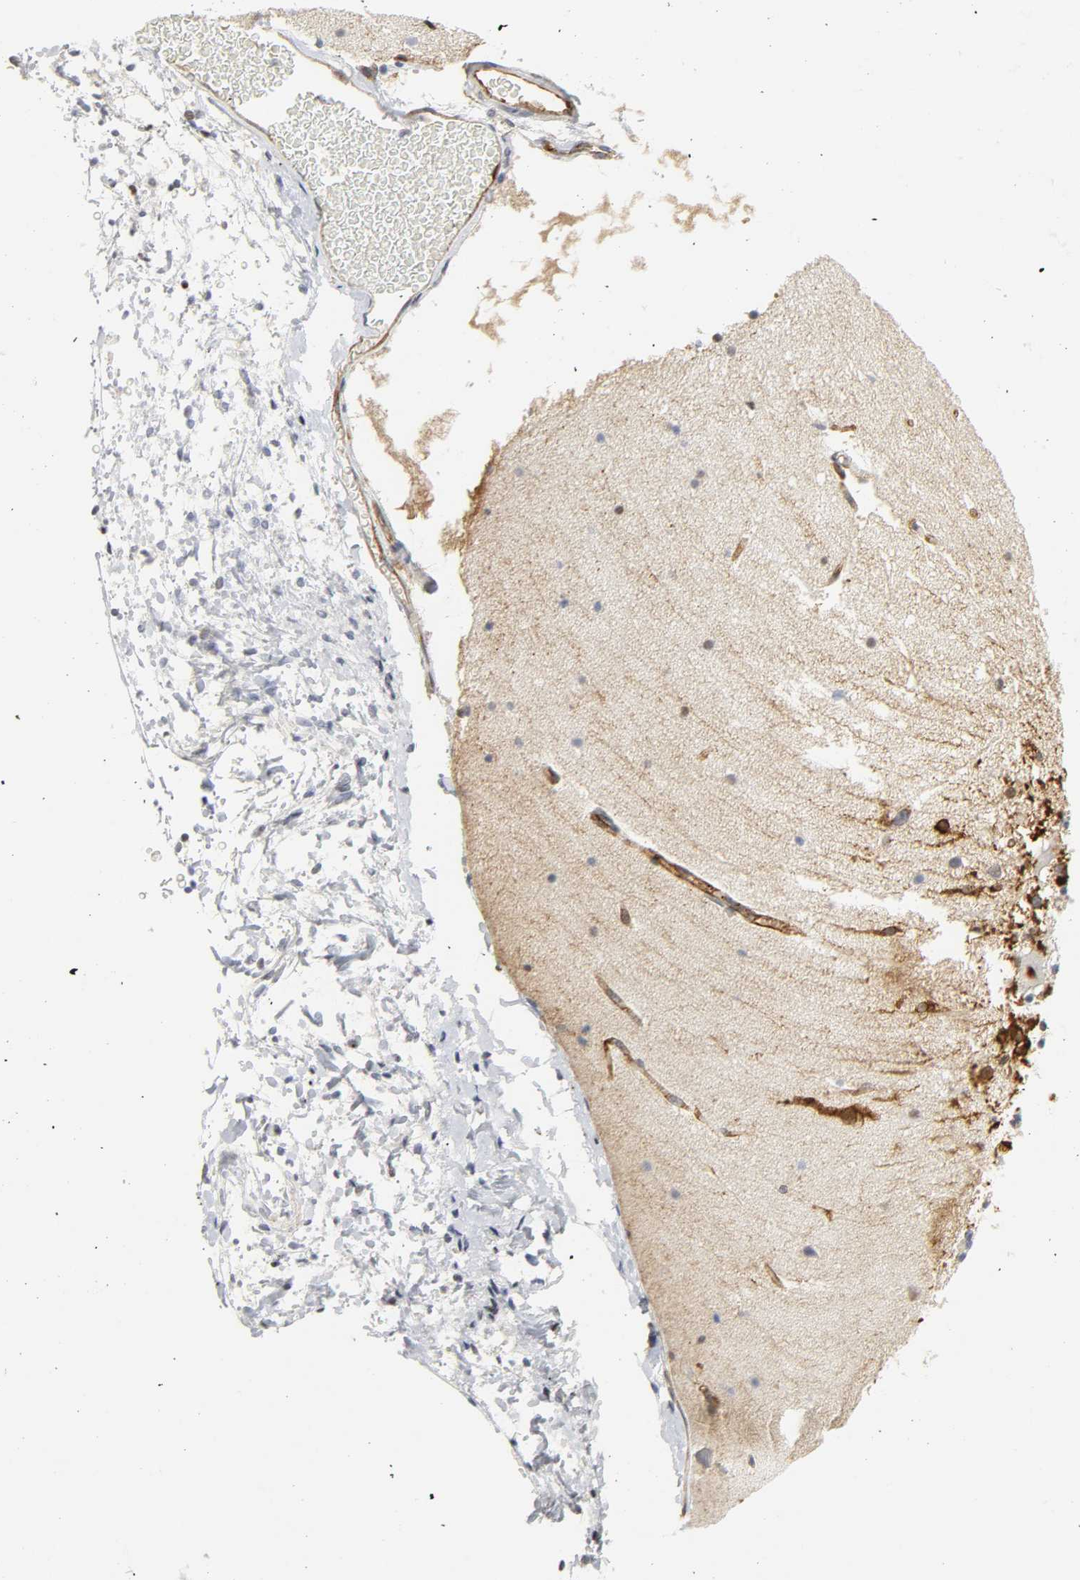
{"staining": {"intensity": "moderate", "quantity": "<25%", "location": "cytoplasmic/membranous"}, "tissue": "cerebellum", "cell_type": "Cells in granular layer", "image_type": "normal", "snomed": [{"axis": "morphology", "description": "Normal tissue, NOS"}, {"axis": "topography", "description": "Cerebellum"}], "caption": "This micrograph shows immunohistochemistry (IHC) staining of benign cerebellum, with low moderate cytoplasmic/membranous expression in approximately <25% of cells in granular layer.", "gene": "DOCK1", "patient": {"sex": "female", "age": 19}}